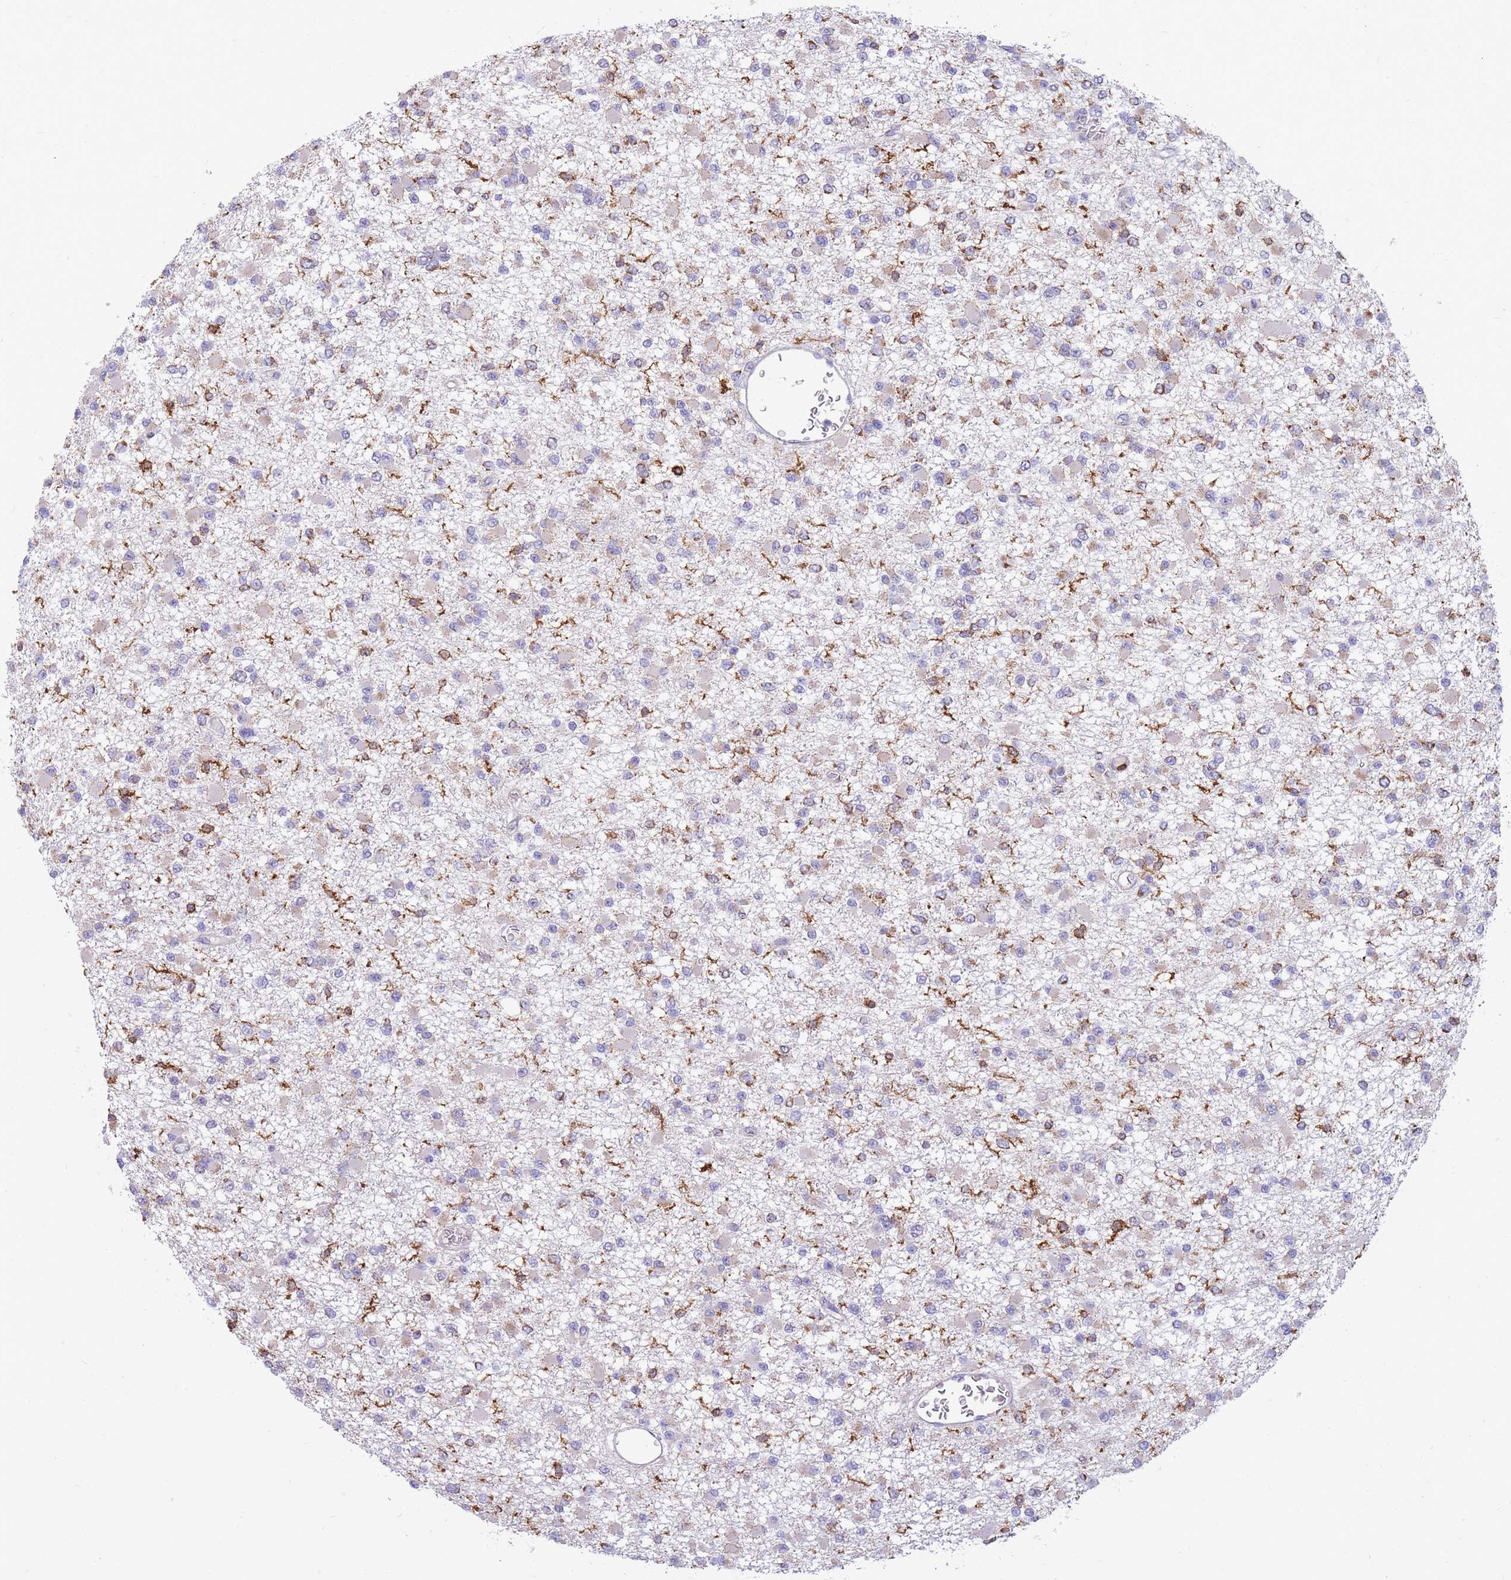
{"staining": {"intensity": "negative", "quantity": "none", "location": "none"}, "tissue": "glioma", "cell_type": "Tumor cells", "image_type": "cancer", "snomed": [{"axis": "morphology", "description": "Glioma, malignant, Low grade"}, {"axis": "topography", "description": "Brain"}], "caption": "Immunohistochemistry (IHC) histopathology image of neoplastic tissue: human low-grade glioma (malignant) stained with DAB shows no significant protein expression in tumor cells. (Stains: DAB IHC with hematoxylin counter stain, Microscopy: brightfield microscopy at high magnification).", "gene": "MRPL54", "patient": {"sex": "female", "age": 22}}